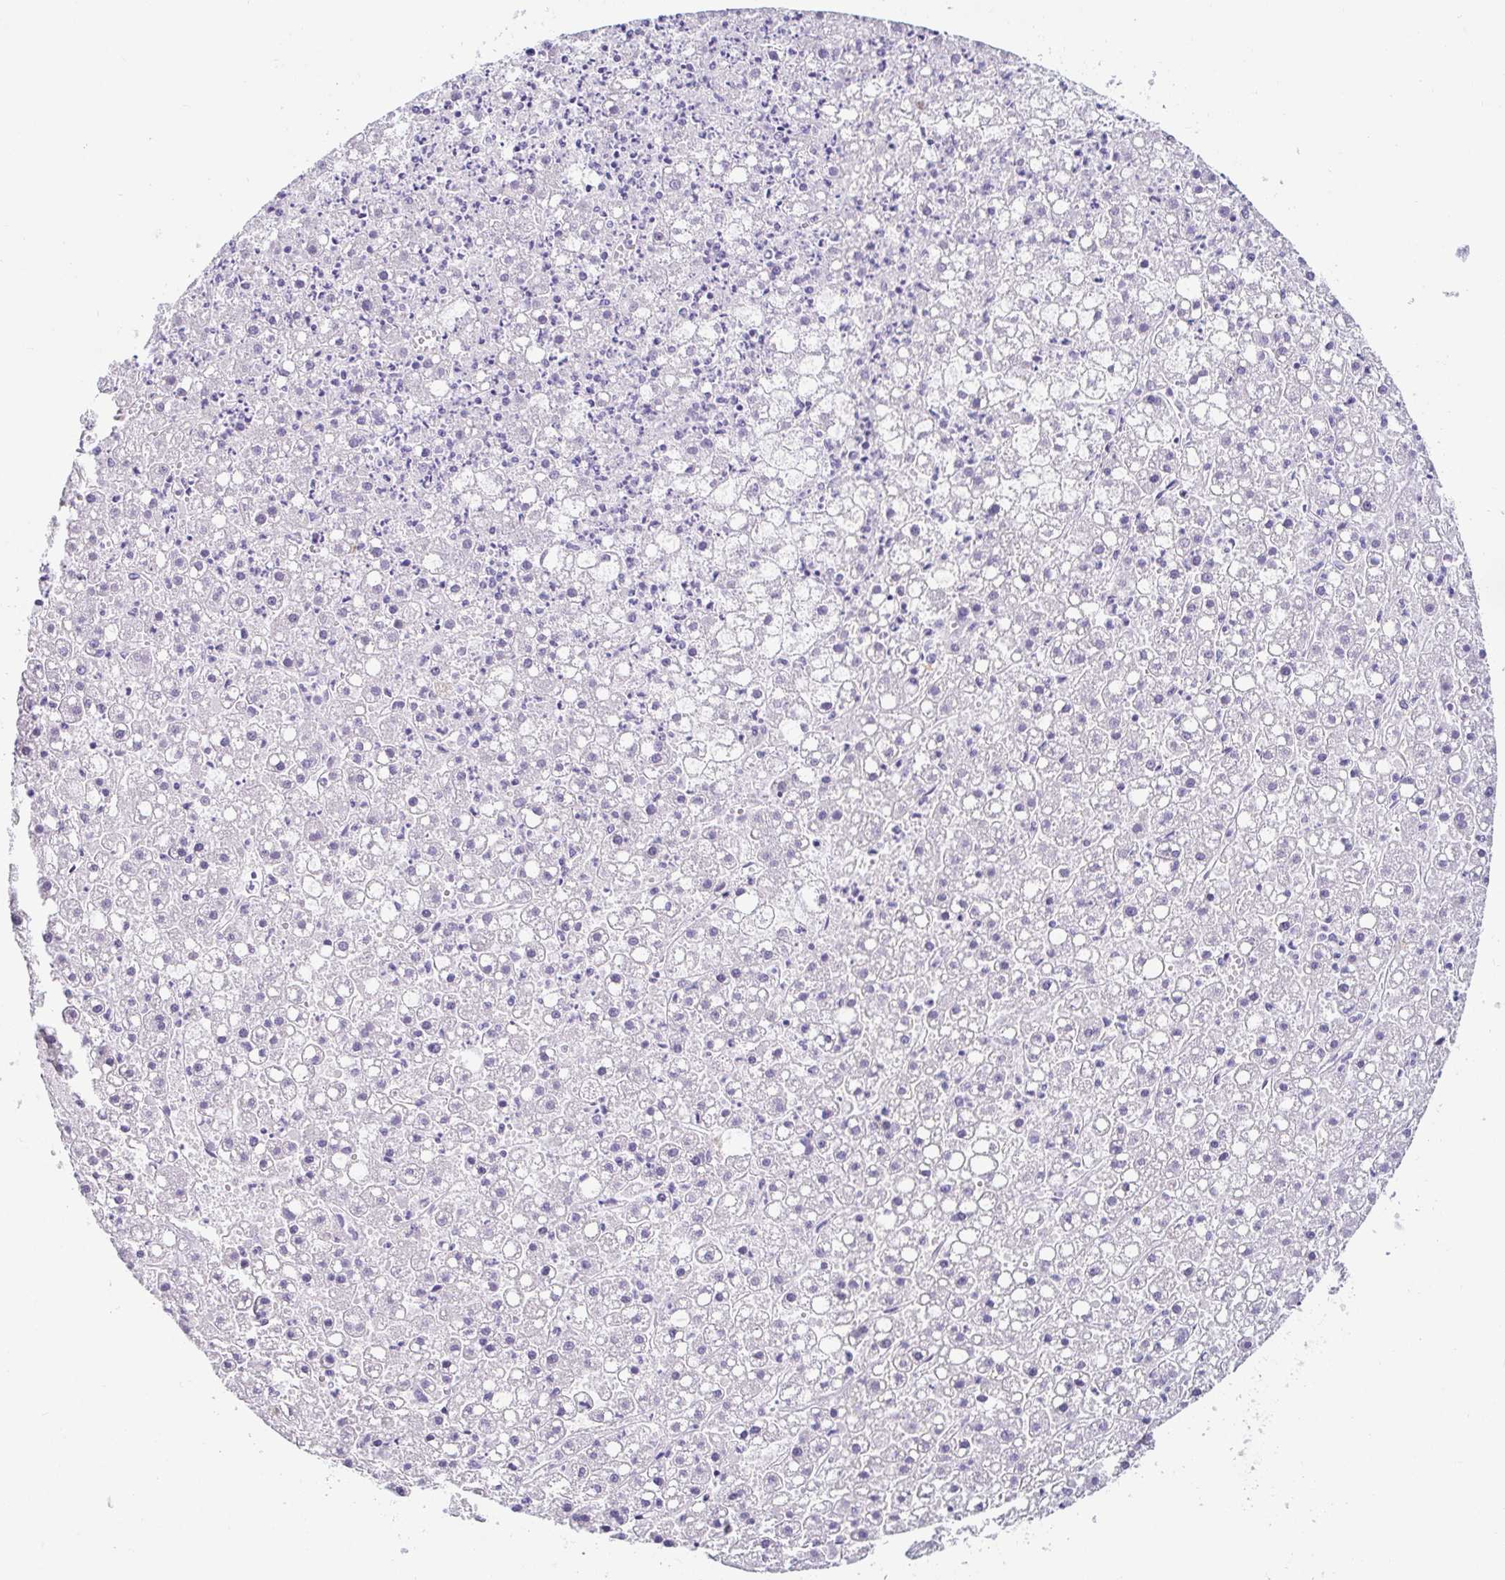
{"staining": {"intensity": "negative", "quantity": "none", "location": "none"}, "tissue": "liver cancer", "cell_type": "Tumor cells", "image_type": "cancer", "snomed": [{"axis": "morphology", "description": "Carcinoma, Hepatocellular, NOS"}, {"axis": "topography", "description": "Liver"}], "caption": "Histopathology image shows no significant protein positivity in tumor cells of hepatocellular carcinoma (liver).", "gene": "C4orf17", "patient": {"sex": "male", "age": 67}}